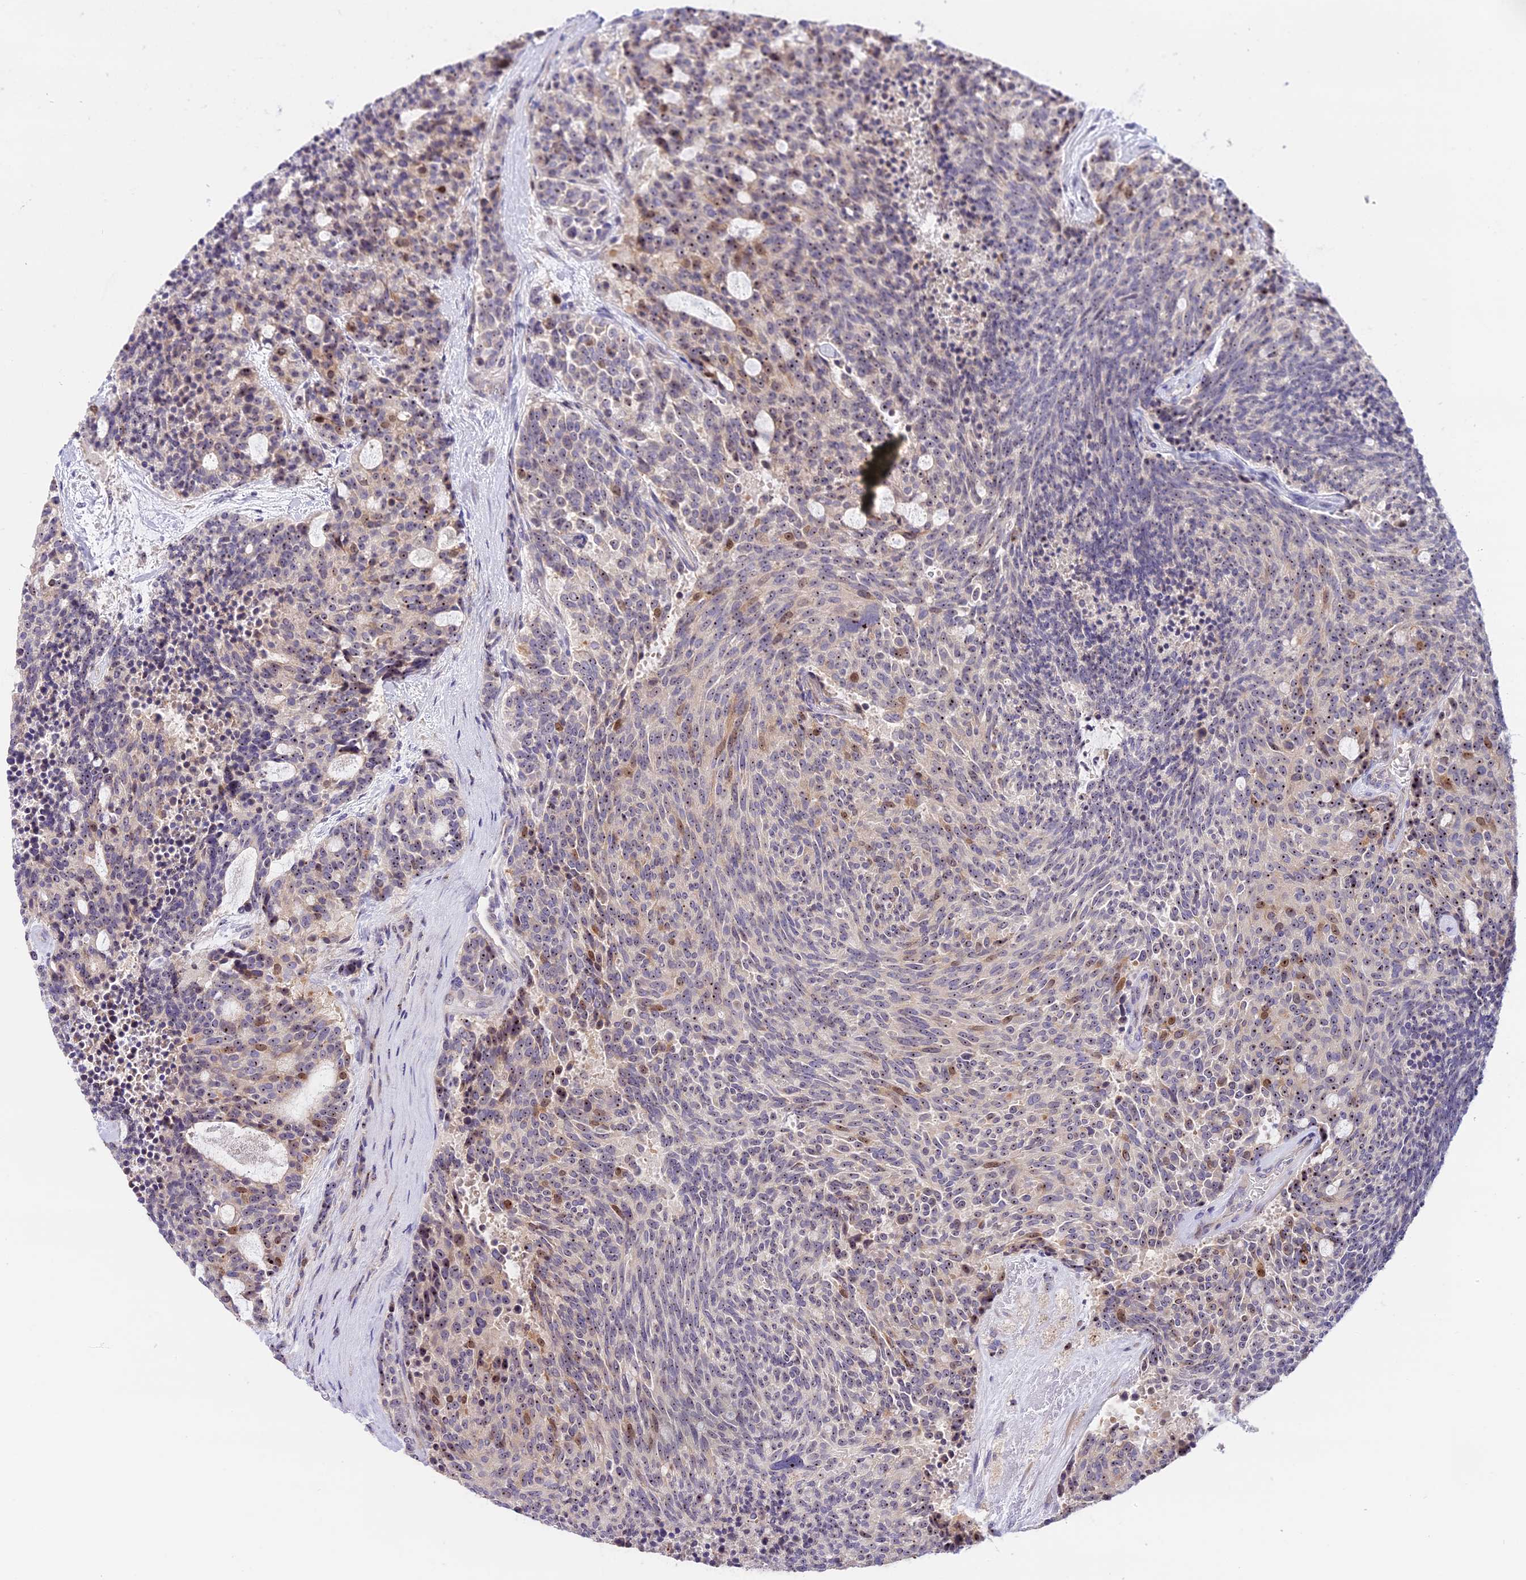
{"staining": {"intensity": "moderate", "quantity": "25%-75%", "location": "nuclear"}, "tissue": "carcinoid", "cell_type": "Tumor cells", "image_type": "cancer", "snomed": [{"axis": "morphology", "description": "Carcinoid, malignant, NOS"}, {"axis": "topography", "description": "Pancreas"}], "caption": "Moderate nuclear positivity is seen in approximately 25%-75% of tumor cells in malignant carcinoid.", "gene": "RAD51", "patient": {"sex": "female", "age": 54}}